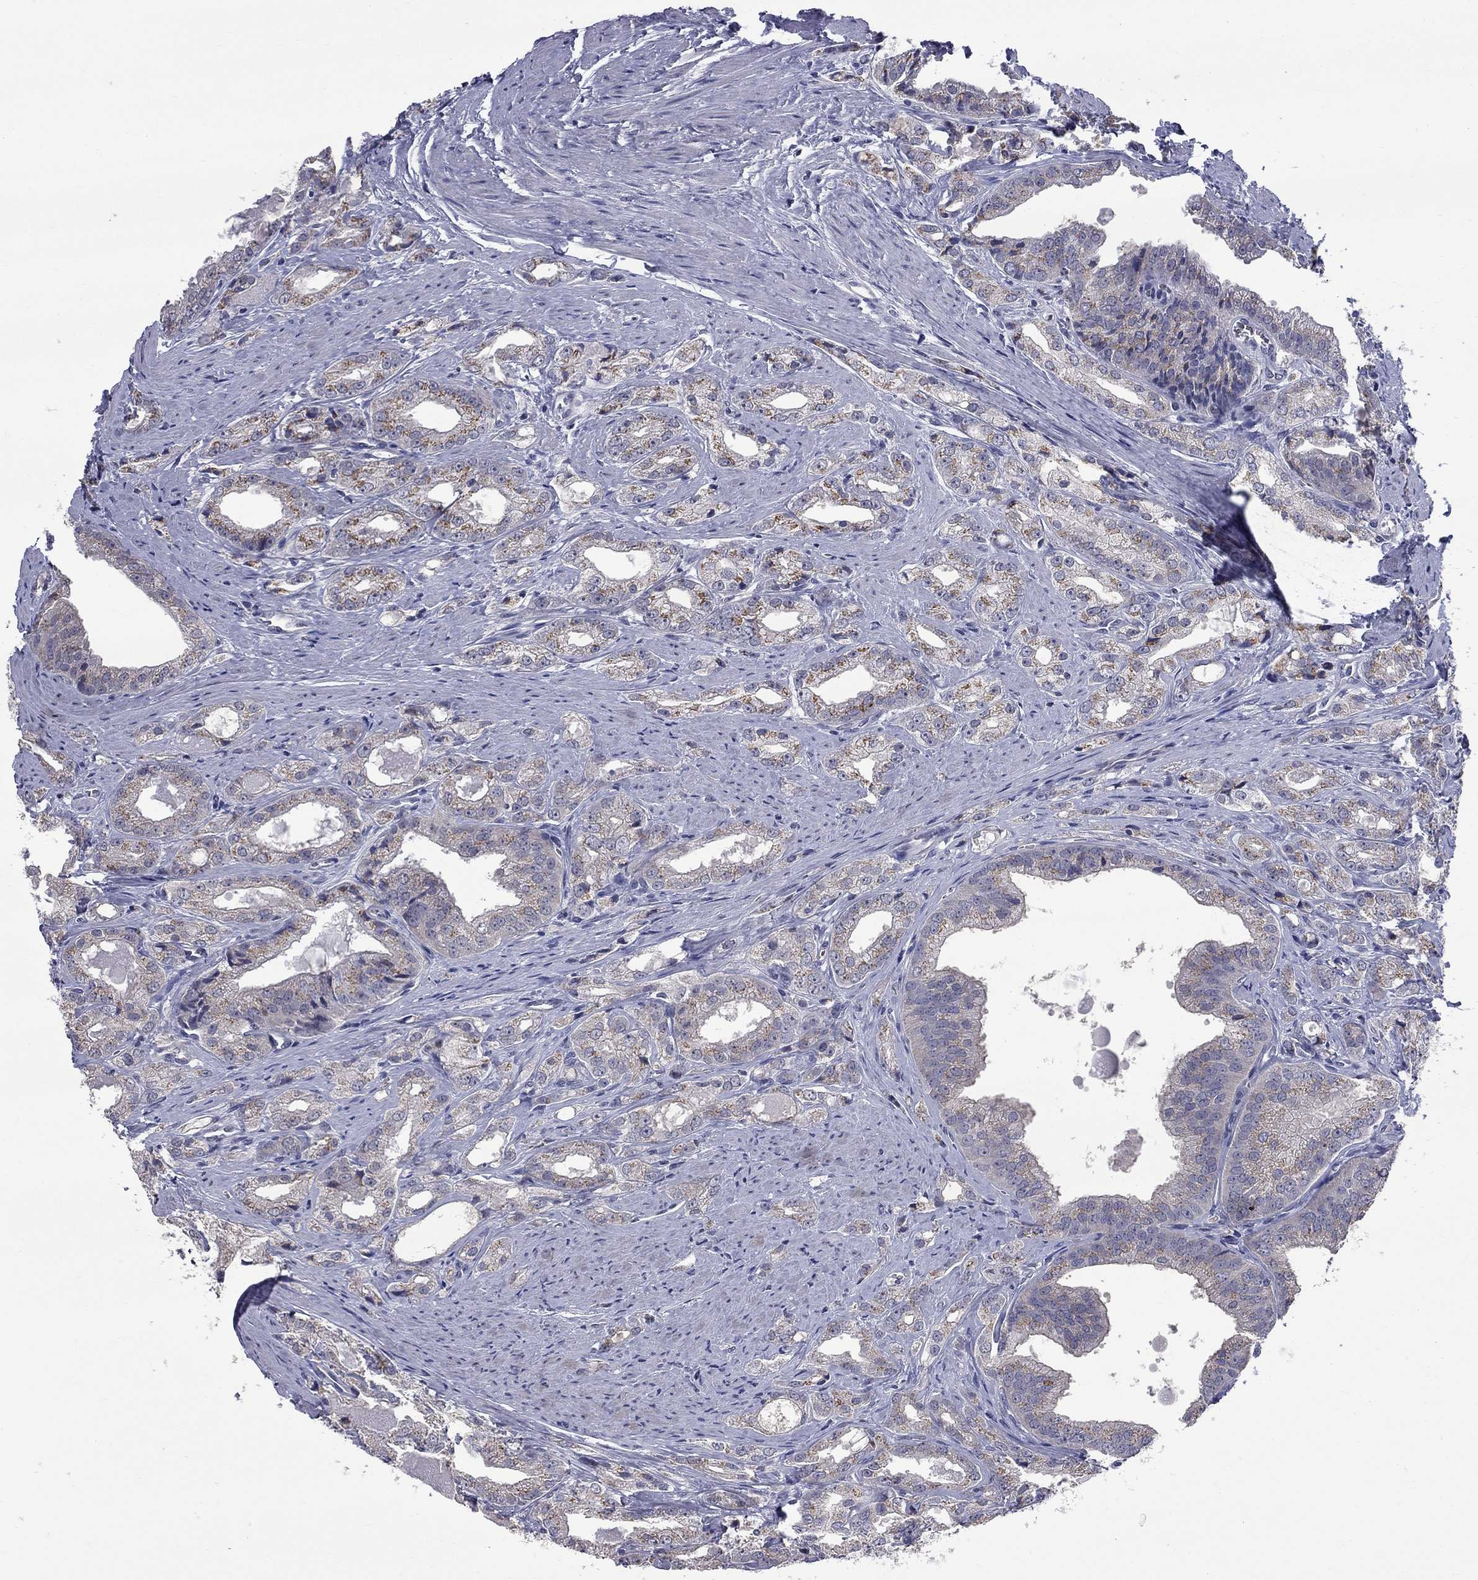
{"staining": {"intensity": "strong", "quantity": "<25%", "location": "cytoplasmic/membranous"}, "tissue": "prostate cancer", "cell_type": "Tumor cells", "image_type": "cancer", "snomed": [{"axis": "morphology", "description": "Adenocarcinoma, NOS"}, {"axis": "morphology", "description": "Adenocarcinoma, High grade"}, {"axis": "topography", "description": "Prostate"}], "caption": "The immunohistochemical stain shows strong cytoplasmic/membranous staining in tumor cells of prostate cancer tissue. The staining is performed using DAB brown chromogen to label protein expression. The nuclei are counter-stained blue using hematoxylin.", "gene": "HTR4", "patient": {"sex": "male", "age": 70}}